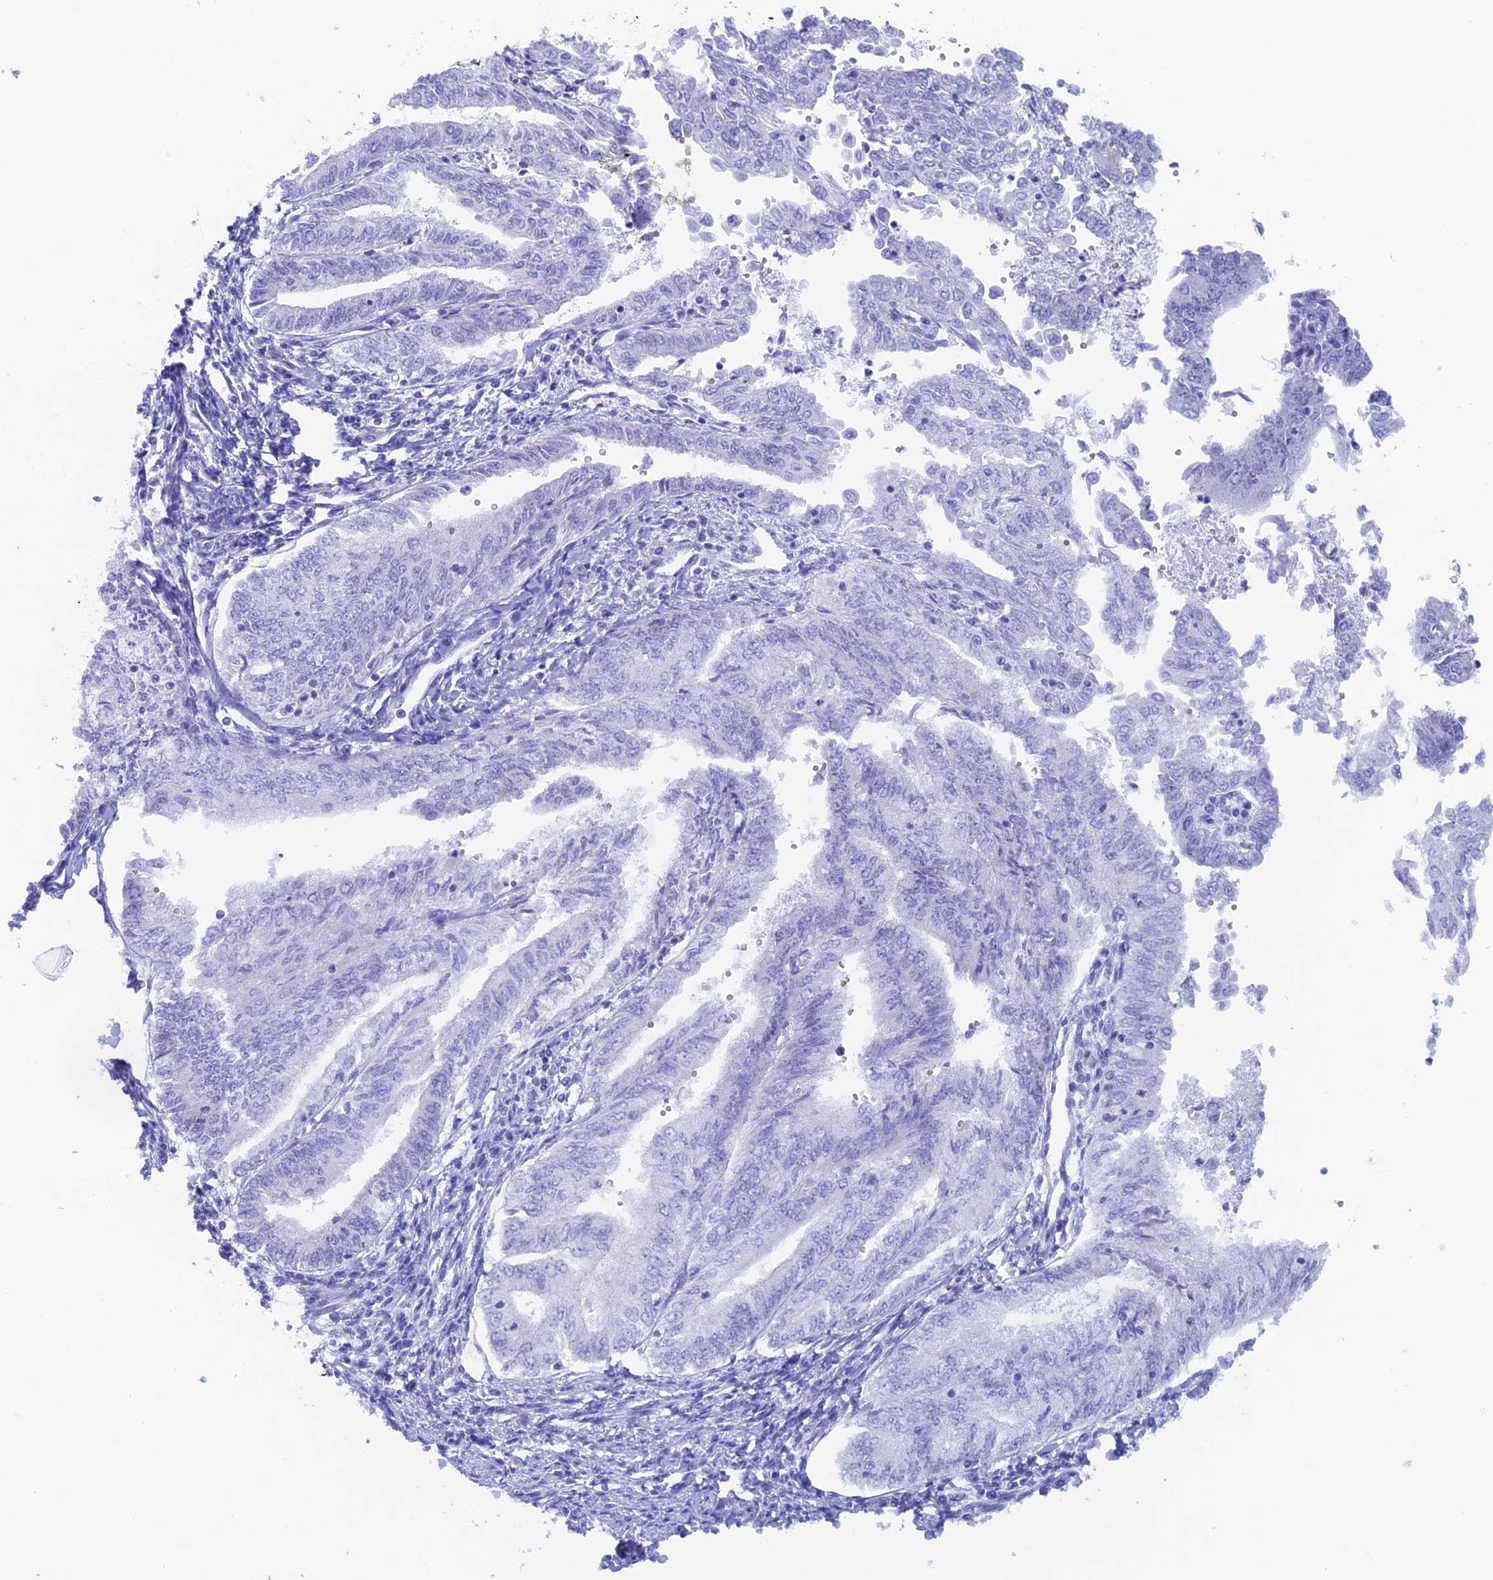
{"staining": {"intensity": "negative", "quantity": "none", "location": "none"}, "tissue": "endometrial cancer", "cell_type": "Tumor cells", "image_type": "cancer", "snomed": [{"axis": "morphology", "description": "Adenocarcinoma, NOS"}, {"axis": "topography", "description": "Endometrium"}], "caption": "Tumor cells show no significant protein positivity in endometrial cancer.", "gene": "PSMC3IP", "patient": {"sex": "female", "age": 66}}